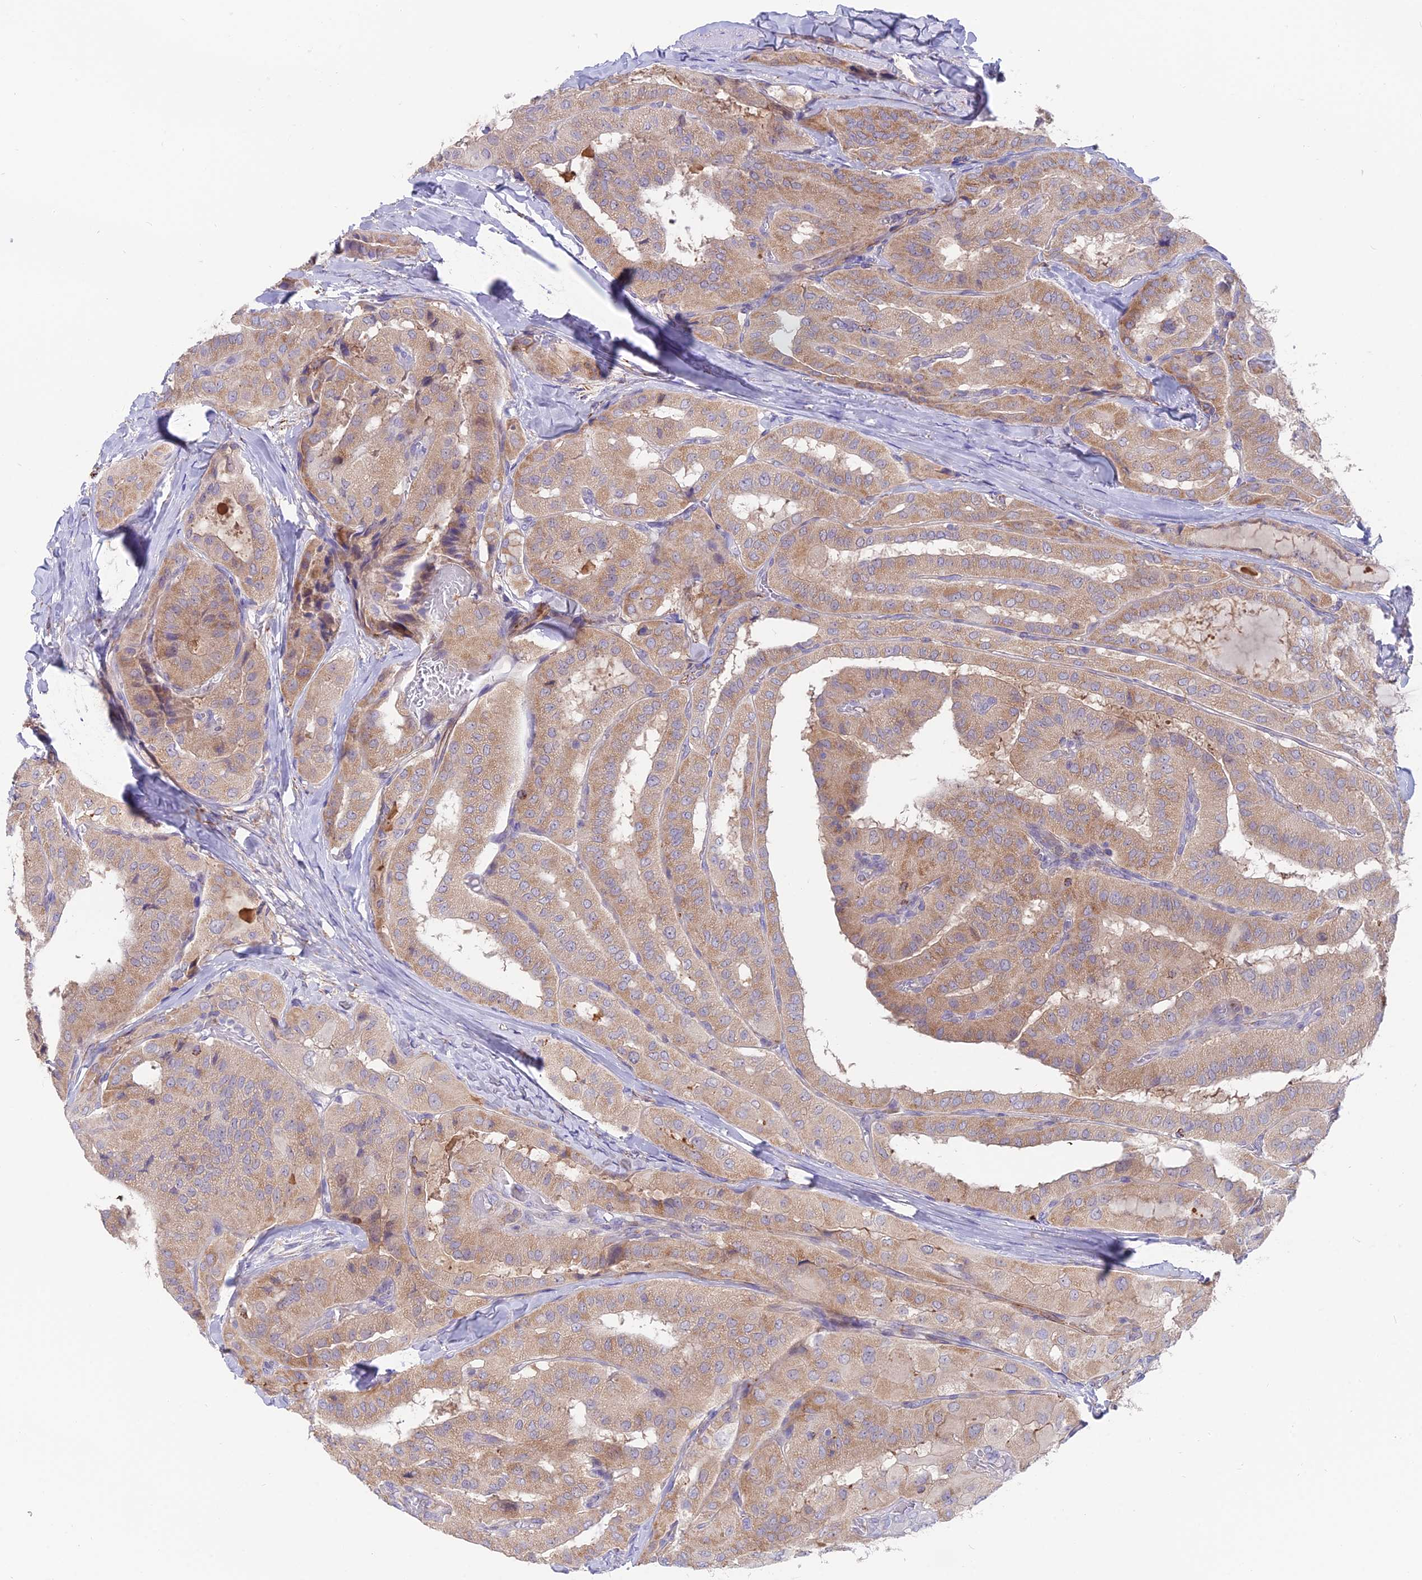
{"staining": {"intensity": "moderate", "quantity": ">75%", "location": "cytoplasmic/membranous"}, "tissue": "thyroid cancer", "cell_type": "Tumor cells", "image_type": "cancer", "snomed": [{"axis": "morphology", "description": "Normal tissue, NOS"}, {"axis": "morphology", "description": "Papillary adenocarcinoma, NOS"}, {"axis": "topography", "description": "Thyroid gland"}], "caption": "Human papillary adenocarcinoma (thyroid) stained with a protein marker shows moderate staining in tumor cells.", "gene": "TIGD6", "patient": {"sex": "female", "age": 59}}